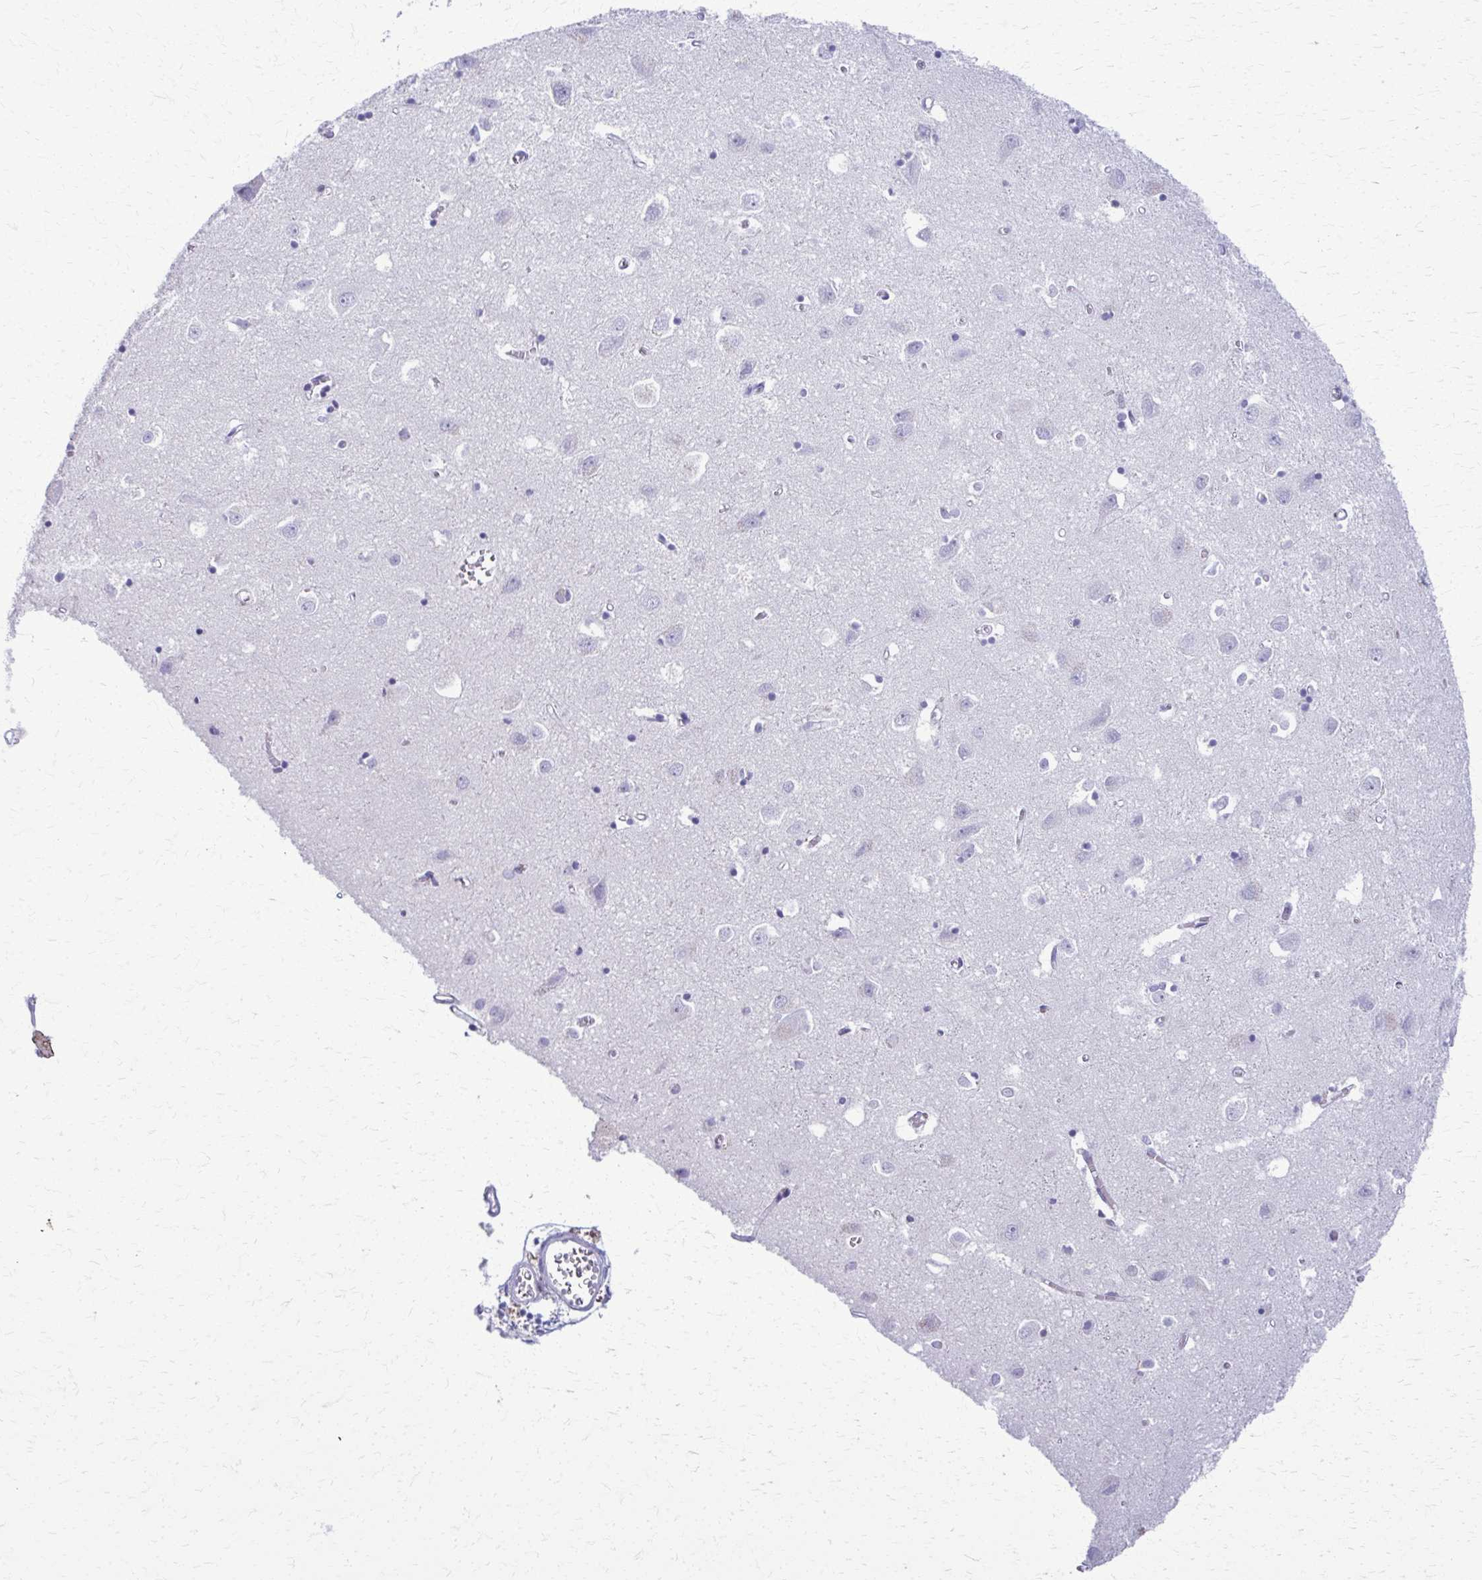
{"staining": {"intensity": "negative", "quantity": "none", "location": "none"}, "tissue": "cerebral cortex", "cell_type": "Endothelial cells", "image_type": "normal", "snomed": [{"axis": "morphology", "description": "Normal tissue, NOS"}, {"axis": "topography", "description": "Cerebral cortex"}], "caption": "DAB (3,3'-diaminobenzidine) immunohistochemical staining of benign human cerebral cortex displays no significant positivity in endothelial cells. Nuclei are stained in blue.", "gene": "ACSM2A", "patient": {"sex": "male", "age": 70}}